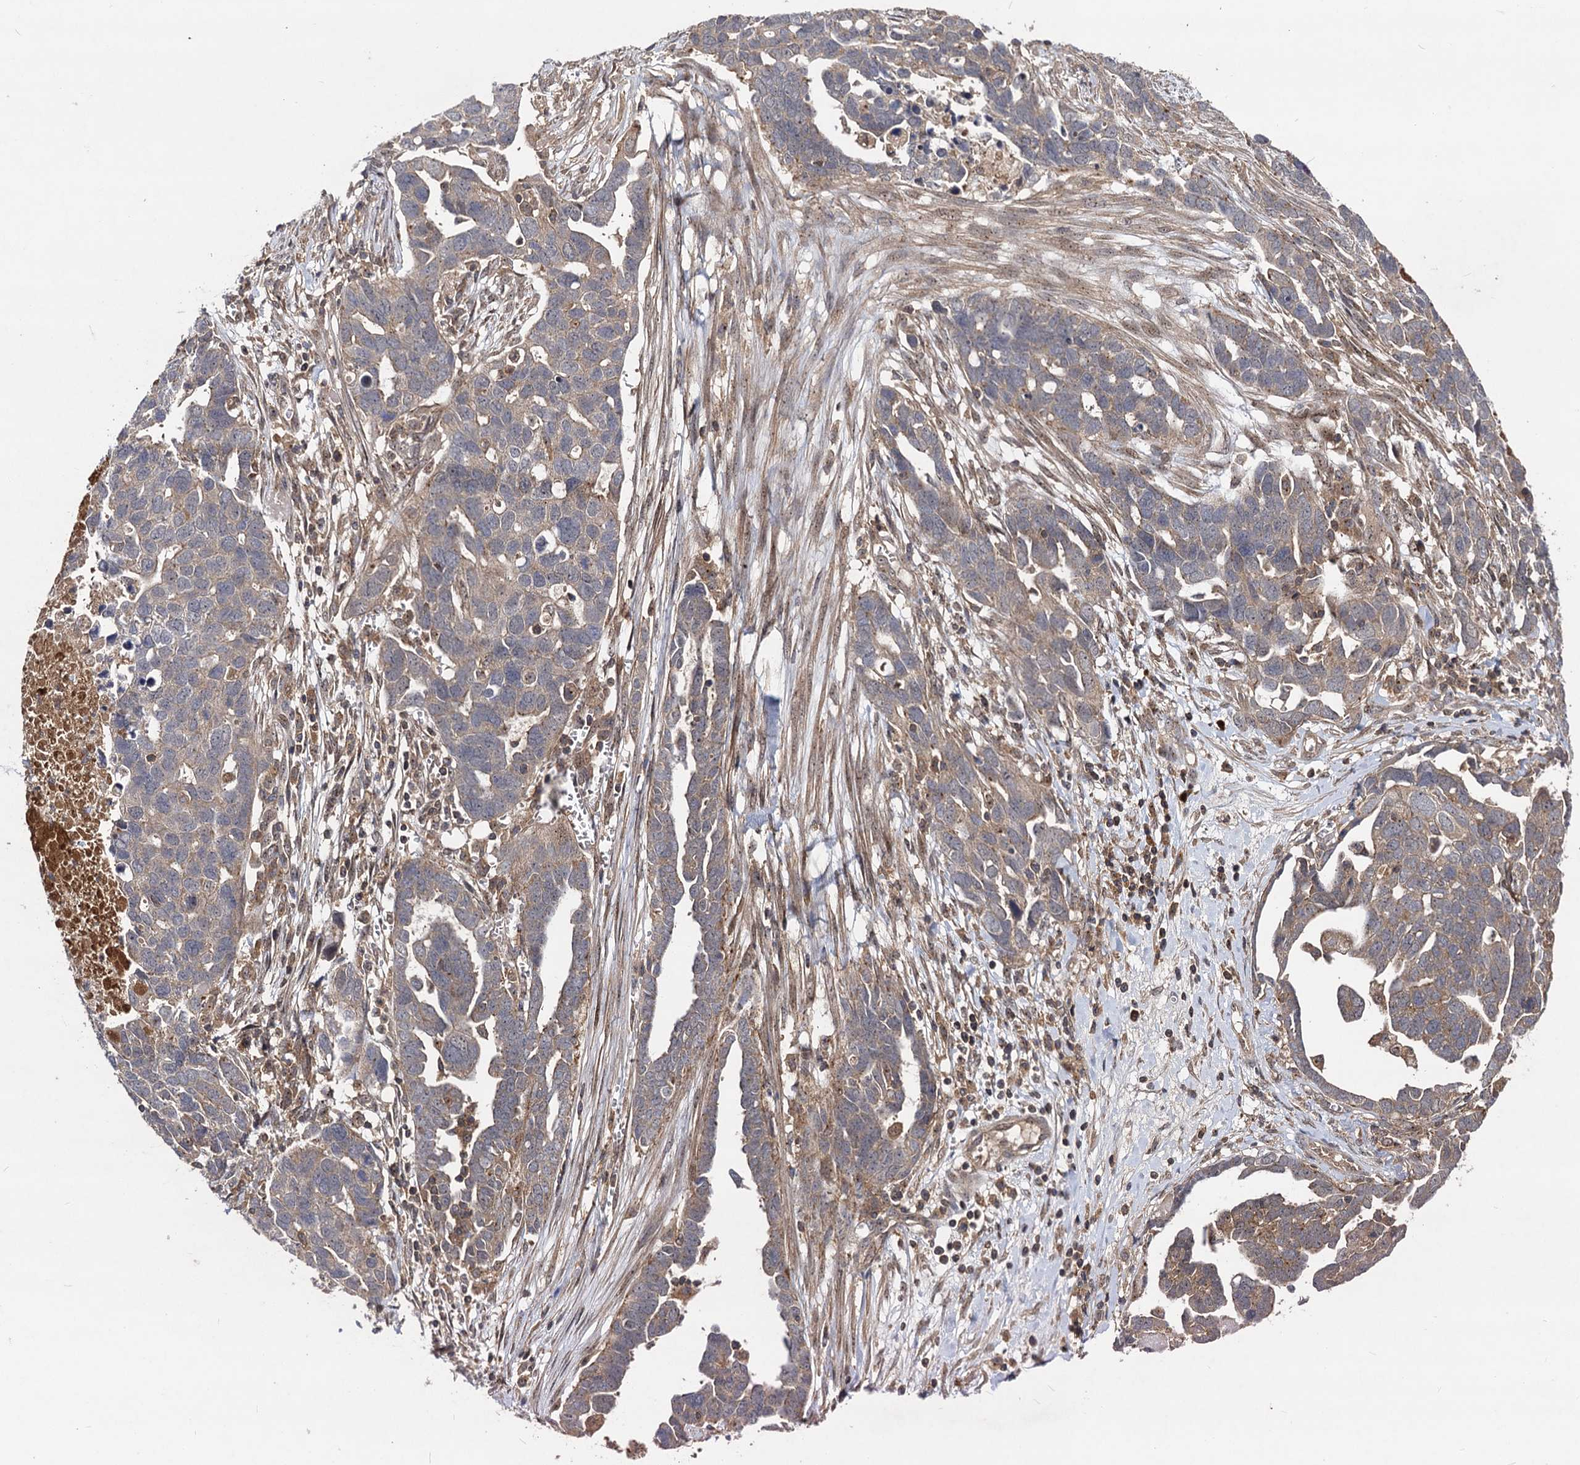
{"staining": {"intensity": "weak", "quantity": "<25%", "location": "cytoplasmic/membranous"}, "tissue": "ovarian cancer", "cell_type": "Tumor cells", "image_type": "cancer", "snomed": [{"axis": "morphology", "description": "Cystadenocarcinoma, serous, NOS"}, {"axis": "topography", "description": "Ovary"}], "caption": "There is no significant staining in tumor cells of serous cystadenocarcinoma (ovarian). (DAB immunohistochemistry visualized using brightfield microscopy, high magnification).", "gene": "KXD1", "patient": {"sex": "female", "age": 54}}